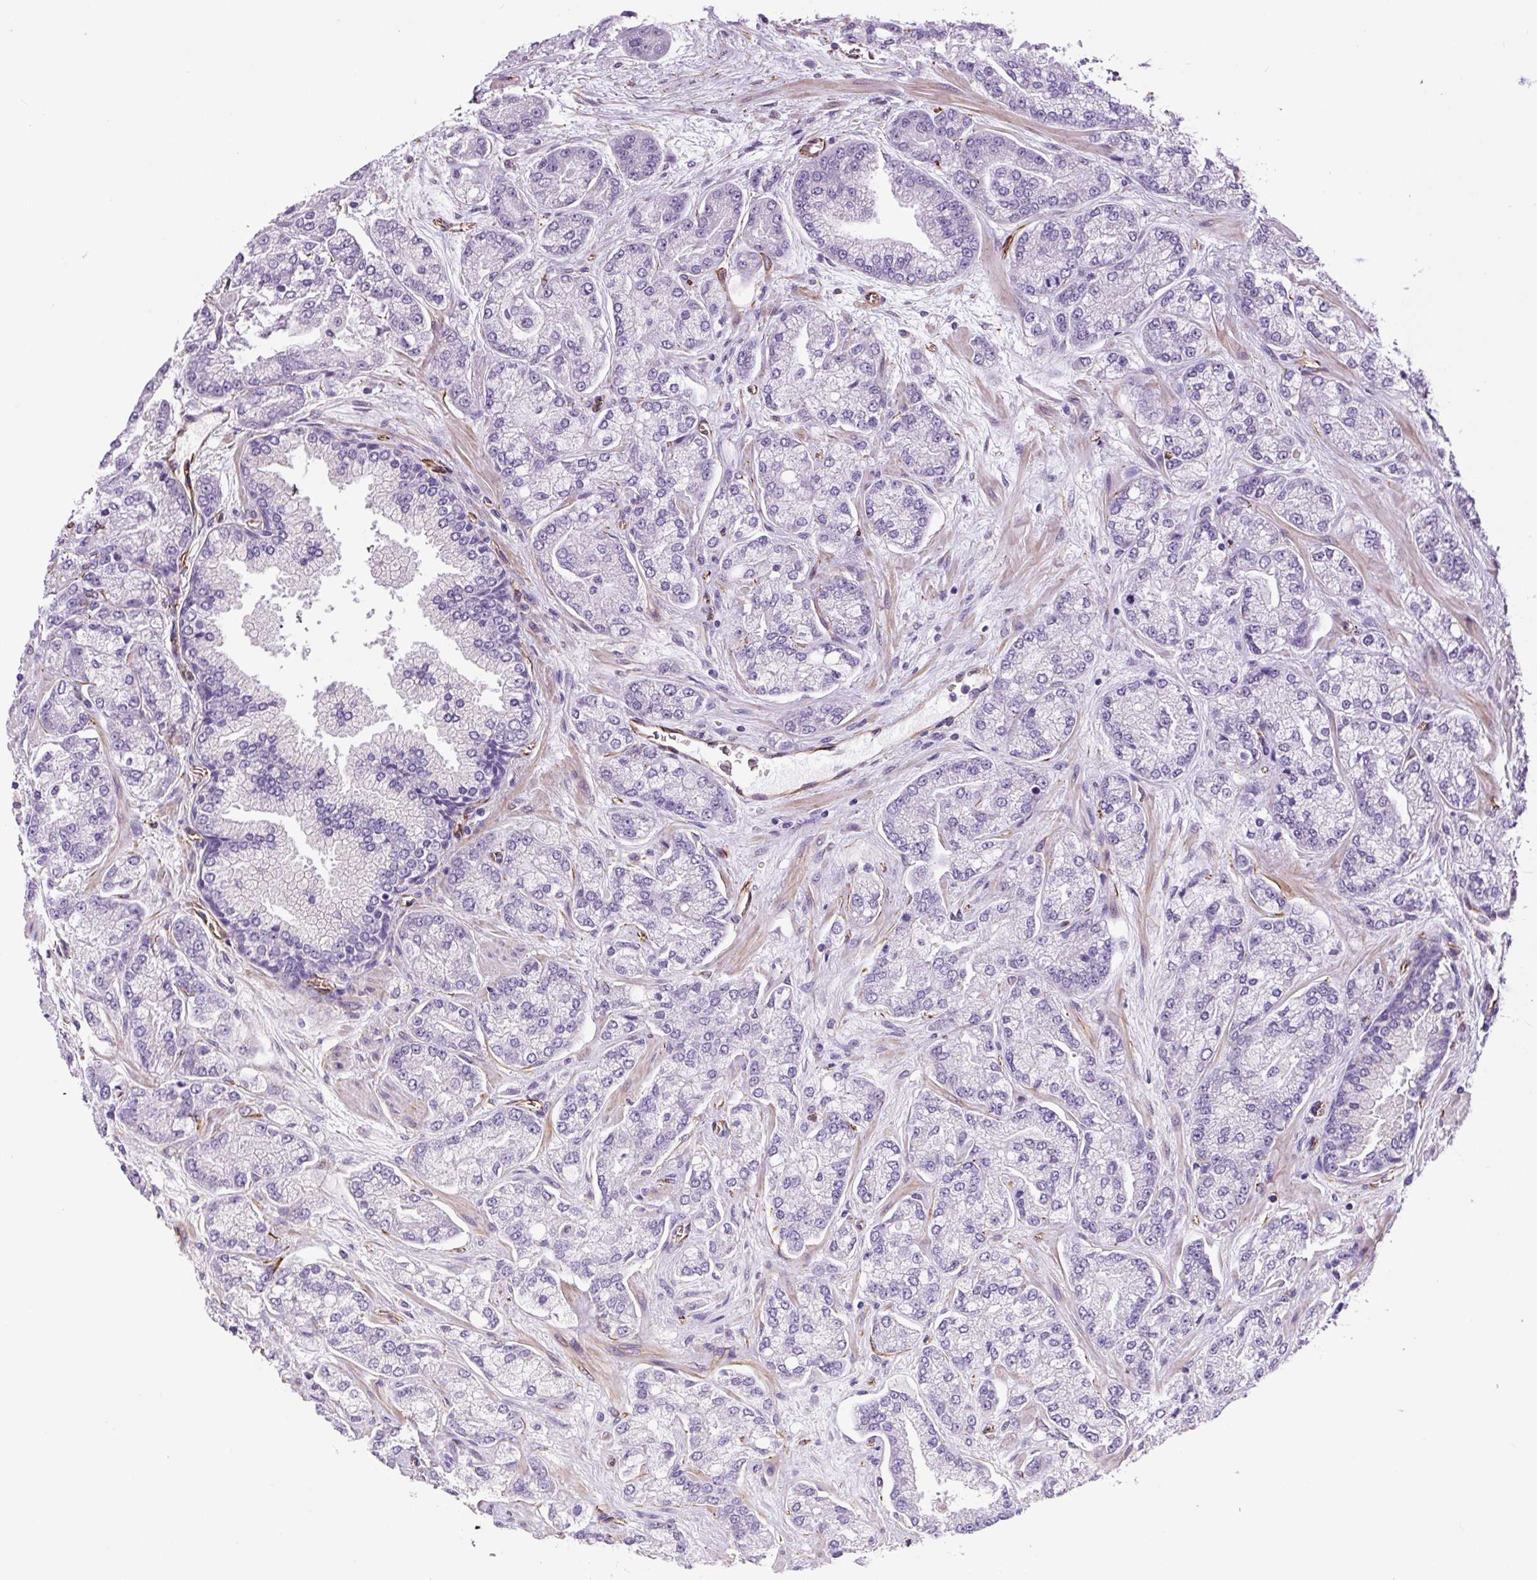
{"staining": {"intensity": "negative", "quantity": "none", "location": "none"}, "tissue": "prostate cancer", "cell_type": "Tumor cells", "image_type": "cancer", "snomed": [{"axis": "morphology", "description": "Adenocarcinoma, High grade"}, {"axis": "topography", "description": "Prostate"}], "caption": "High magnification brightfield microscopy of prostate cancer (adenocarcinoma (high-grade)) stained with DAB (3,3'-diaminobenzidine) (brown) and counterstained with hematoxylin (blue): tumor cells show no significant positivity. (DAB (3,3'-diaminobenzidine) immunohistochemistry, high magnification).", "gene": "NES", "patient": {"sex": "male", "age": 68}}